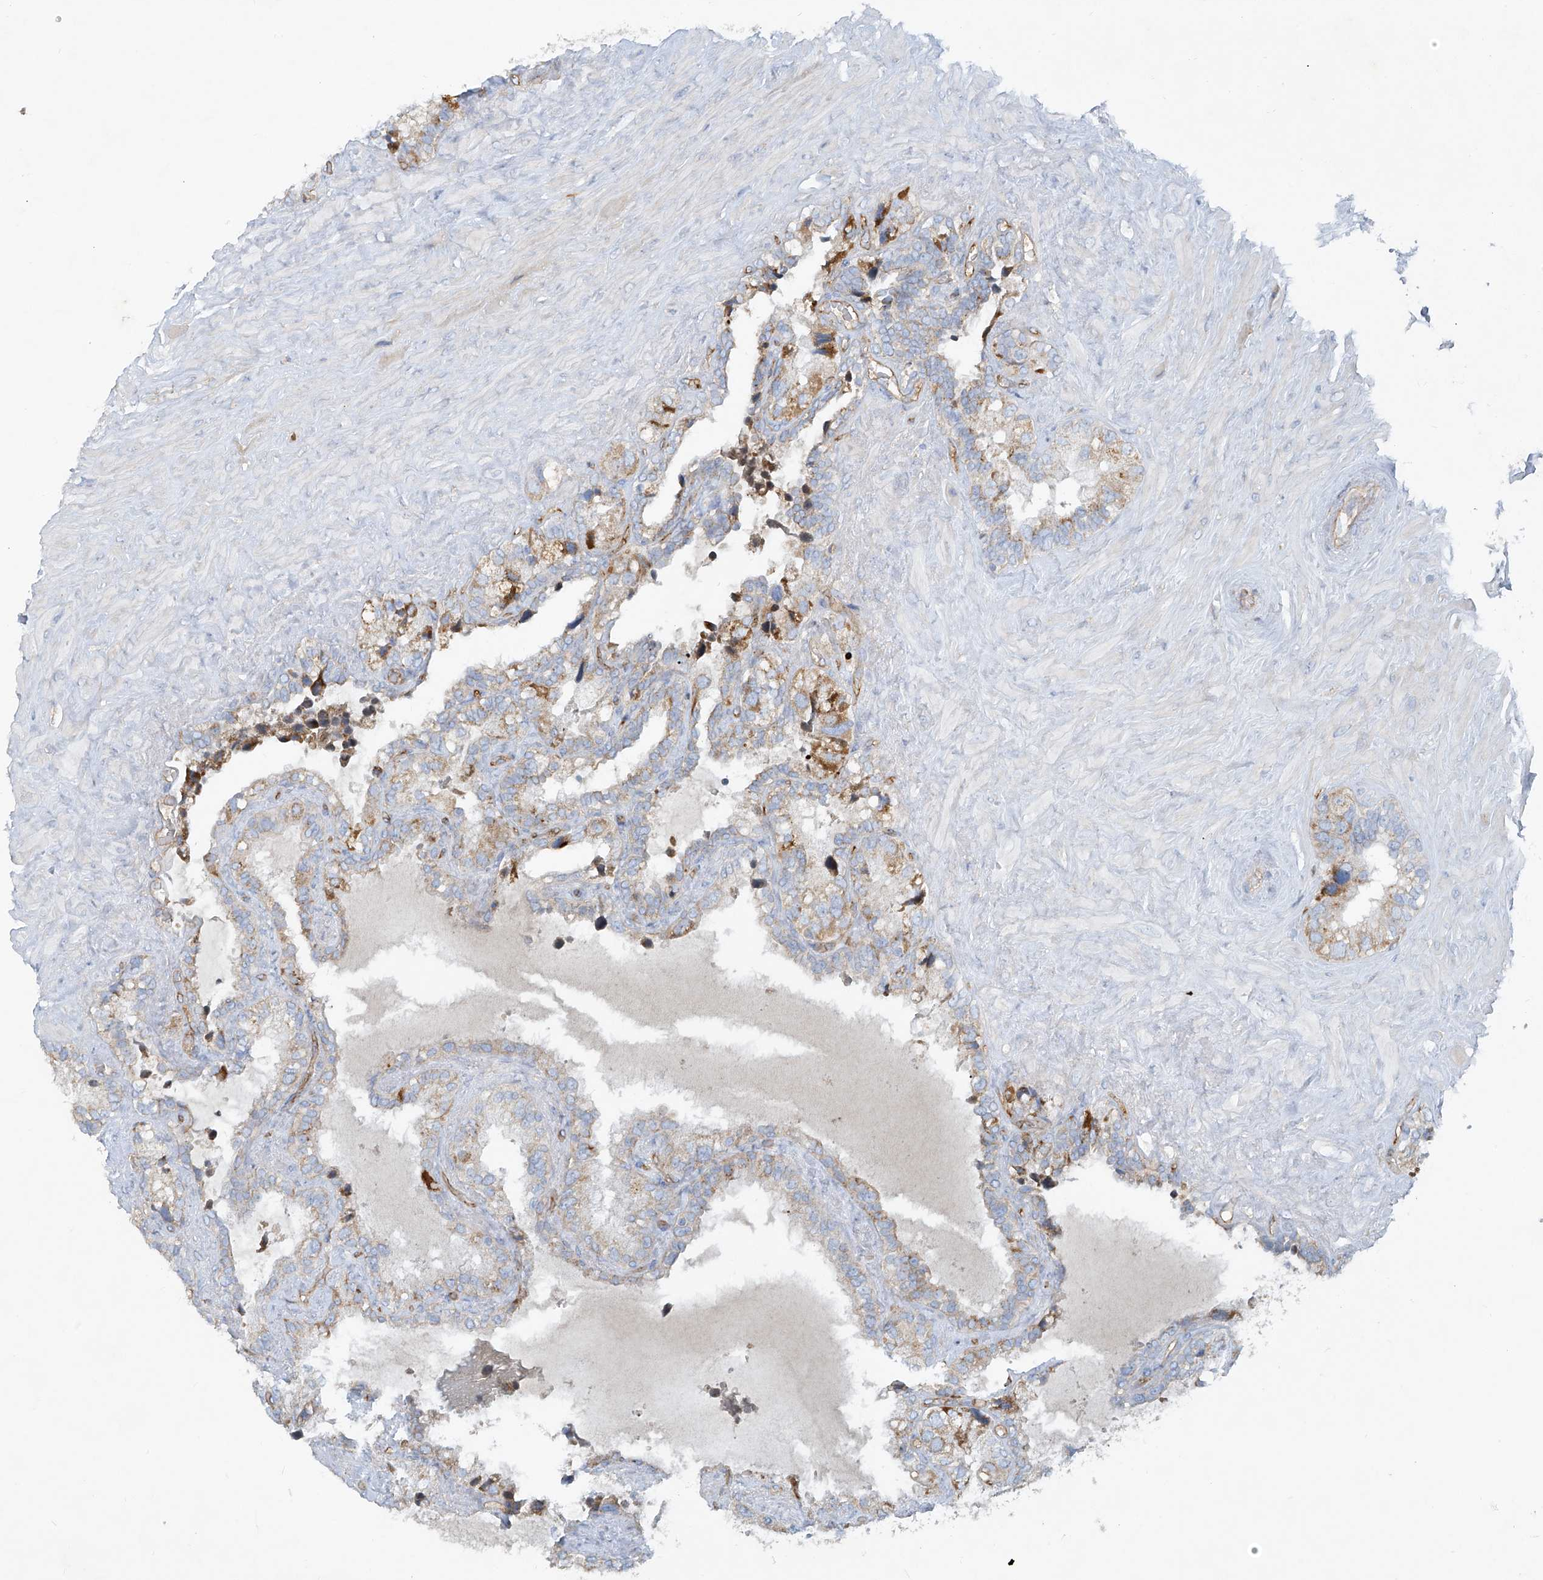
{"staining": {"intensity": "weak", "quantity": "25%-75%", "location": "cytoplasmic/membranous"}, "tissue": "seminal vesicle", "cell_type": "Glandular cells", "image_type": "normal", "snomed": [{"axis": "morphology", "description": "Normal tissue, NOS"}, {"axis": "topography", "description": "Prostate"}, {"axis": "topography", "description": "Seminal veicle"}], "caption": "IHC of benign seminal vesicle demonstrates low levels of weak cytoplasmic/membranous staining in about 25%-75% of glandular cells. Nuclei are stained in blue.", "gene": "VAMP5", "patient": {"sex": "male", "age": 68}}